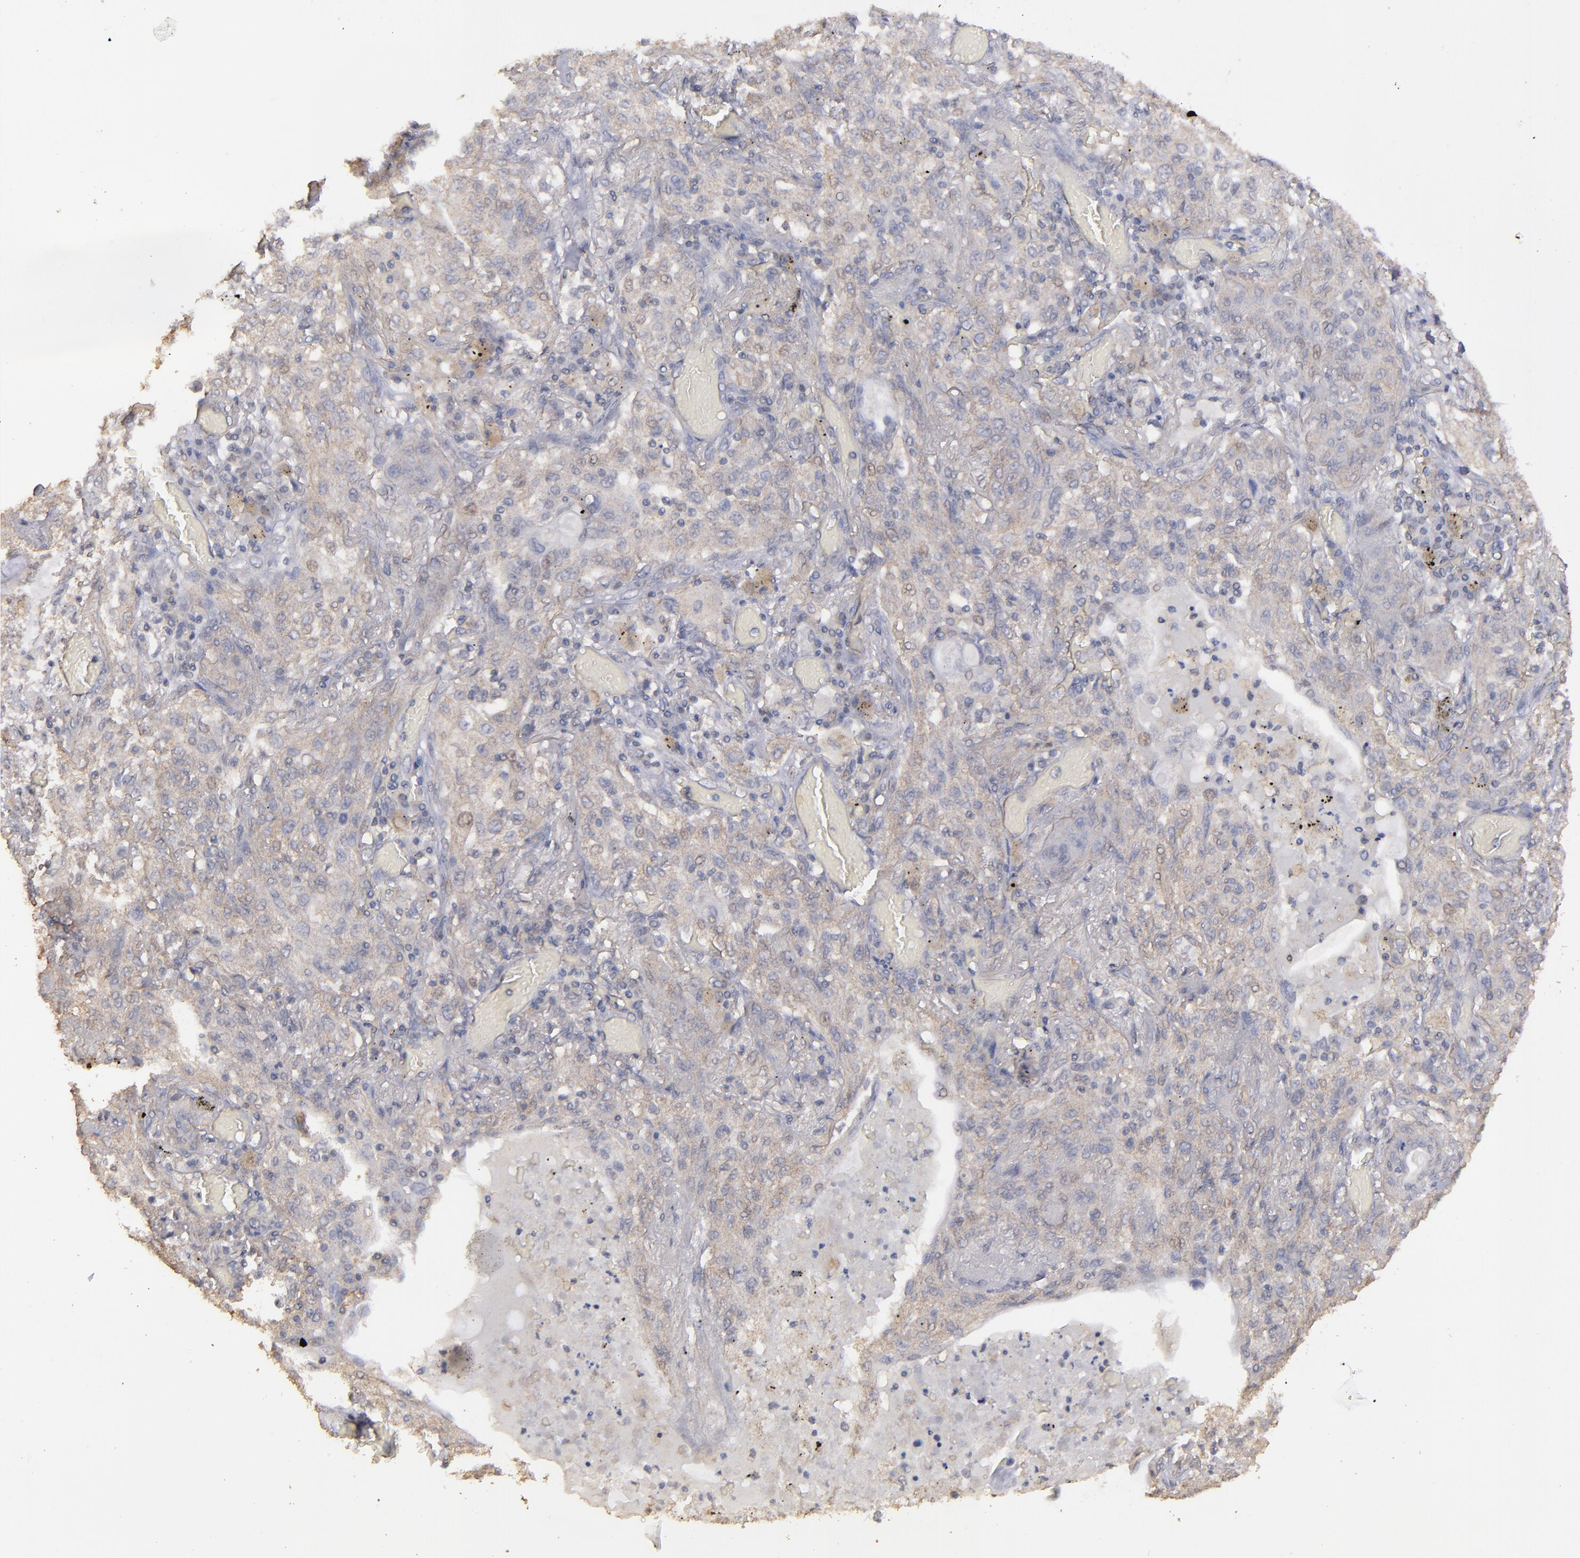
{"staining": {"intensity": "weak", "quantity": "25%-75%", "location": "cytoplasmic/membranous"}, "tissue": "lung cancer", "cell_type": "Tumor cells", "image_type": "cancer", "snomed": [{"axis": "morphology", "description": "Squamous cell carcinoma, NOS"}, {"axis": "topography", "description": "Lung"}], "caption": "DAB (3,3'-diaminobenzidine) immunohistochemical staining of human lung cancer reveals weak cytoplasmic/membranous protein expression in approximately 25%-75% of tumor cells.", "gene": "FAT1", "patient": {"sex": "female", "age": 47}}